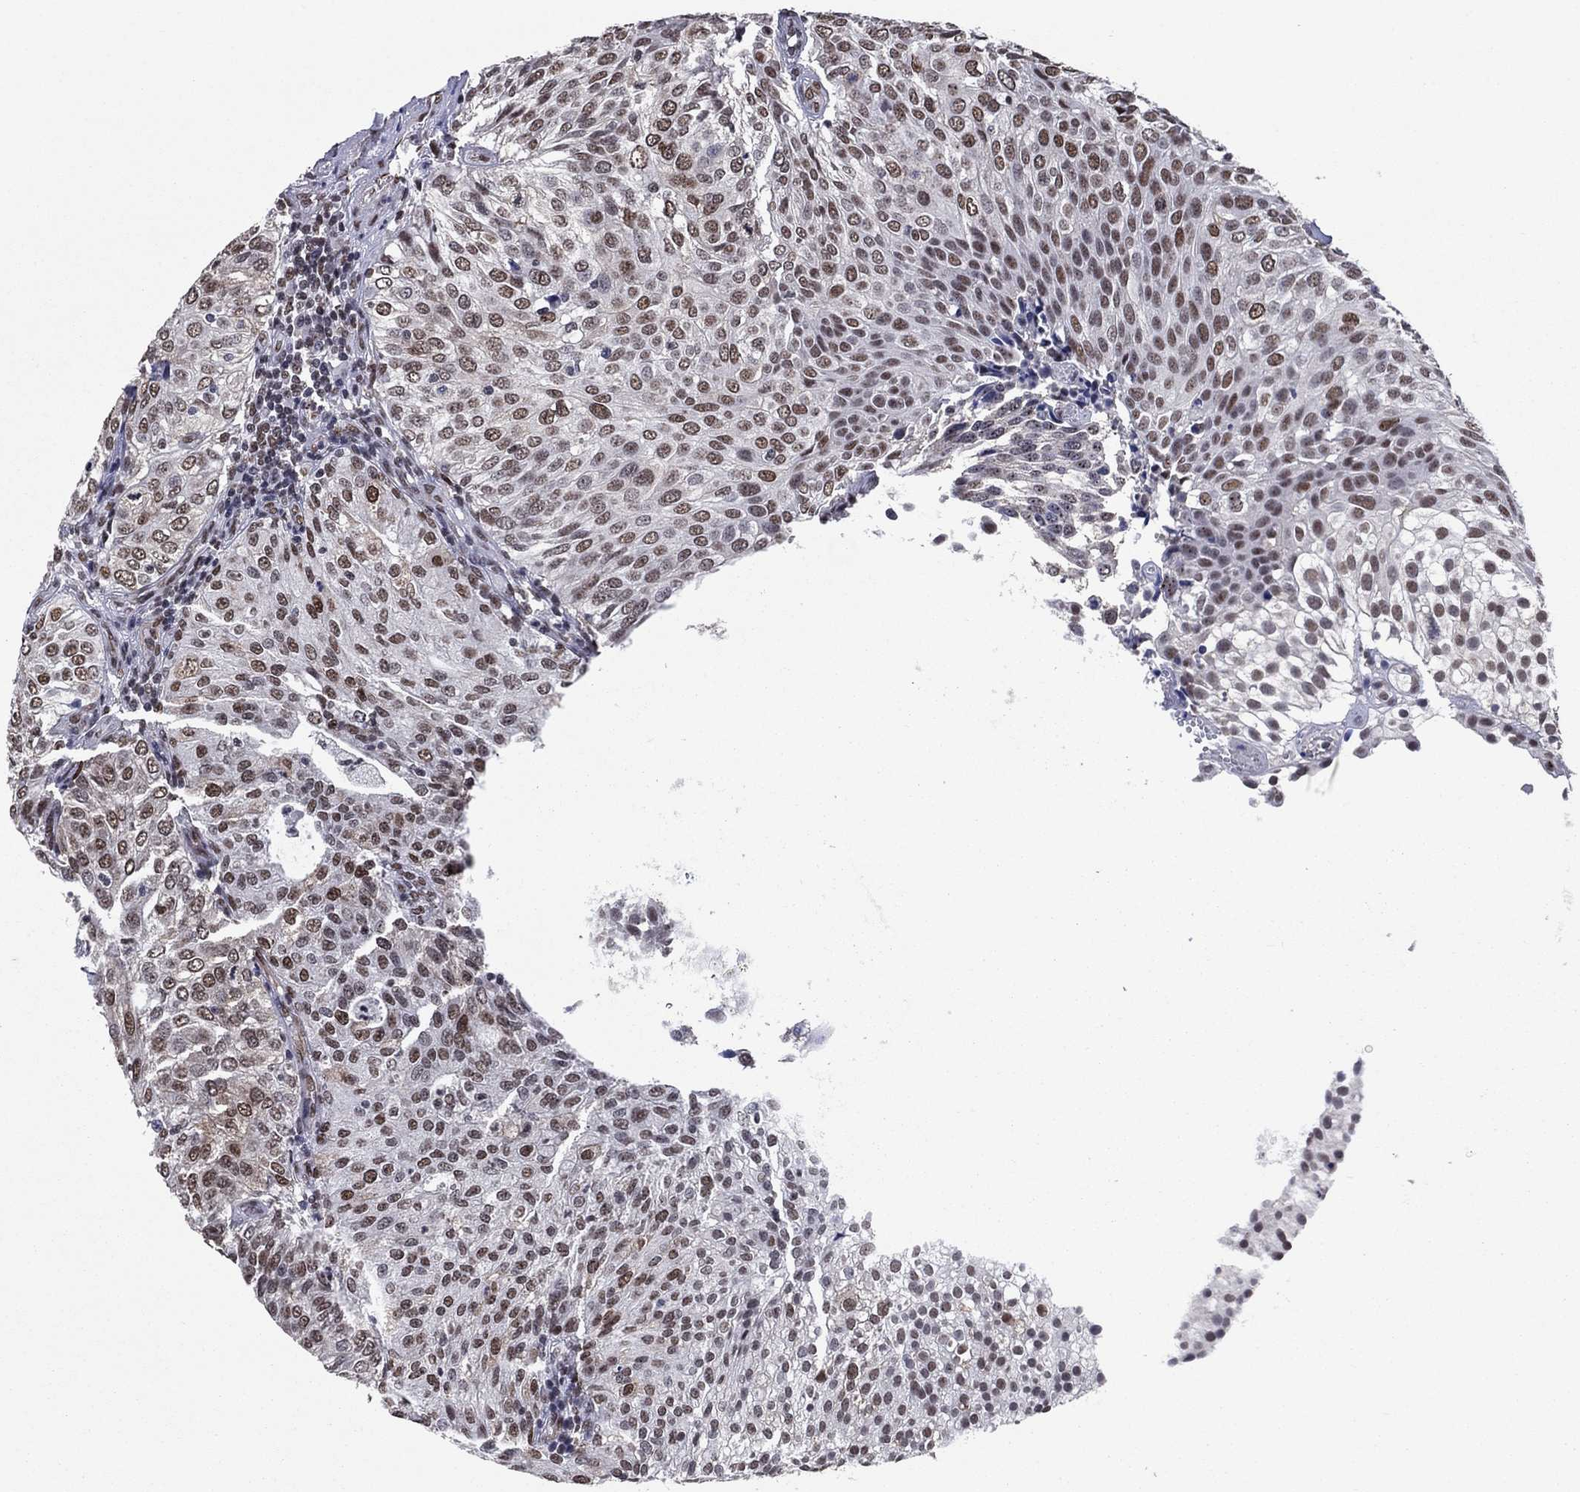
{"staining": {"intensity": "moderate", "quantity": ">75%", "location": "nuclear"}, "tissue": "urothelial cancer", "cell_type": "Tumor cells", "image_type": "cancer", "snomed": [{"axis": "morphology", "description": "Urothelial carcinoma, High grade"}, {"axis": "topography", "description": "Urinary bladder"}], "caption": "Protein analysis of urothelial carcinoma (high-grade) tissue displays moderate nuclear positivity in about >75% of tumor cells.", "gene": "TYMS", "patient": {"sex": "female", "age": 79}}